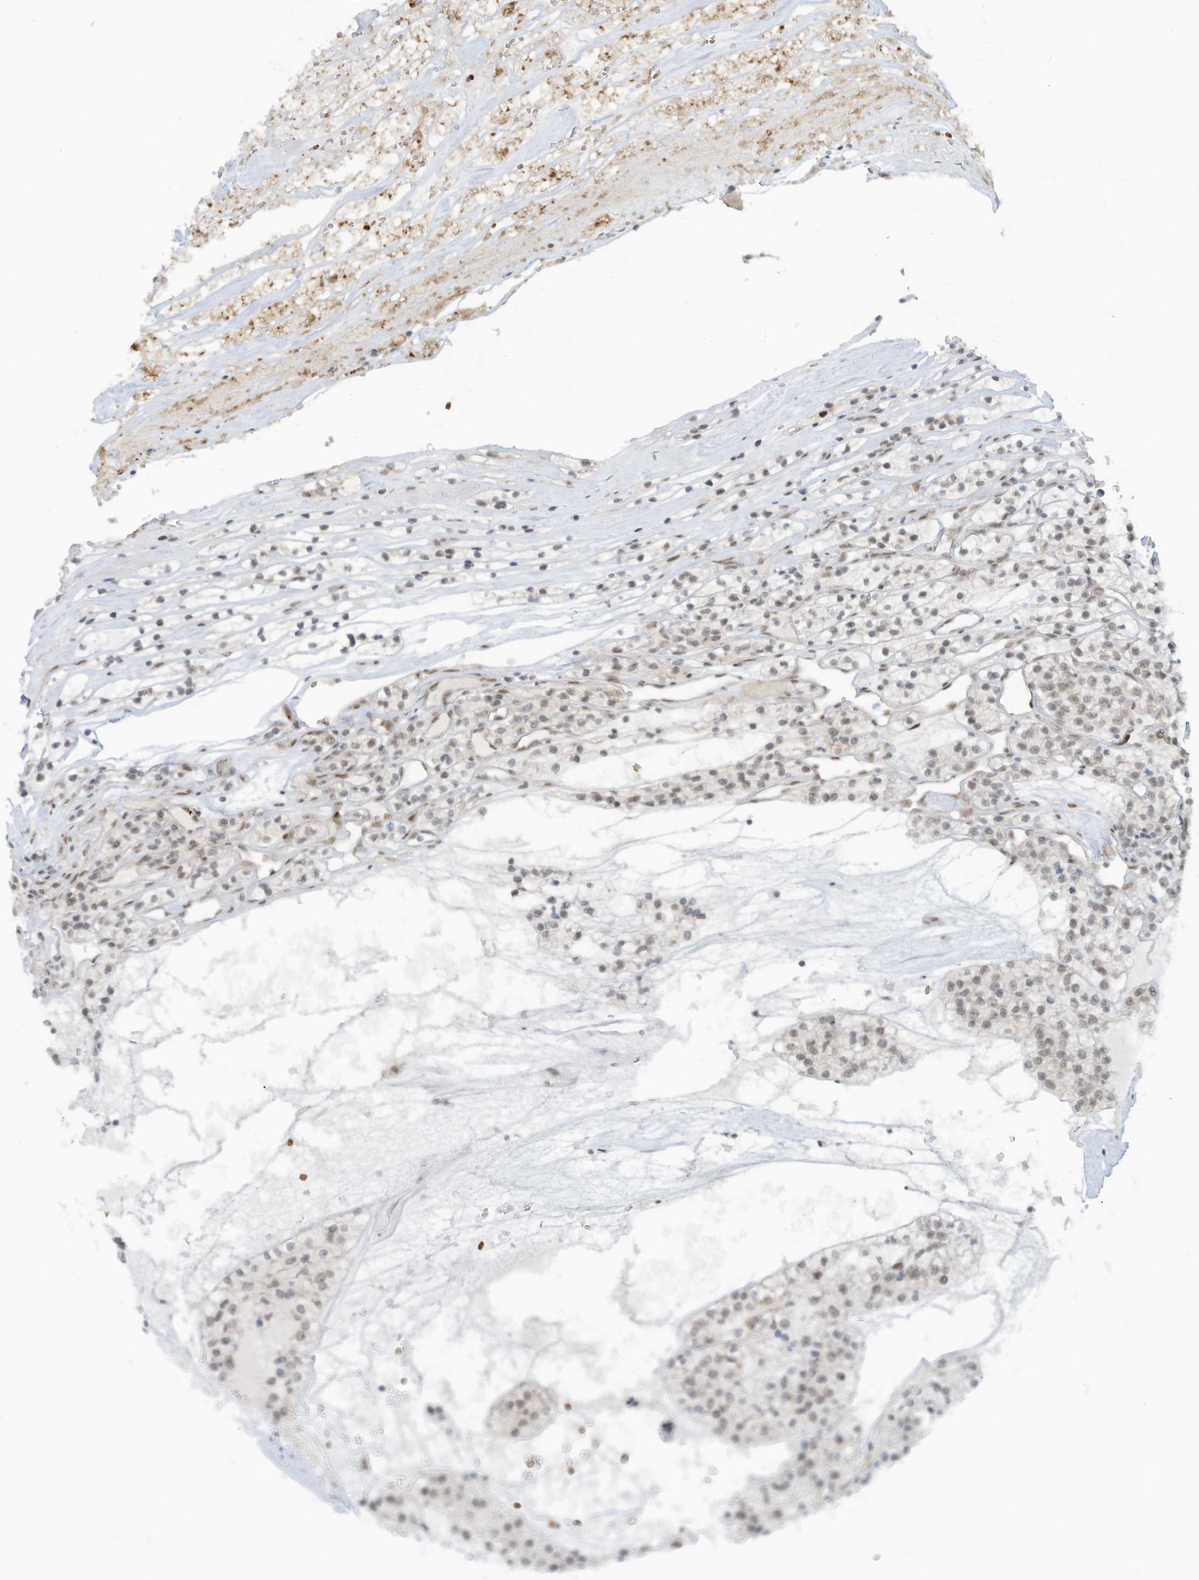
{"staining": {"intensity": "weak", "quantity": ">75%", "location": "nuclear"}, "tissue": "renal cancer", "cell_type": "Tumor cells", "image_type": "cancer", "snomed": [{"axis": "morphology", "description": "Adenocarcinoma, NOS"}, {"axis": "topography", "description": "Kidney"}], "caption": "Tumor cells display low levels of weak nuclear positivity in about >75% of cells in human renal cancer.", "gene": "ECT2L", "patient": {"sex": "female", "age": 57}}